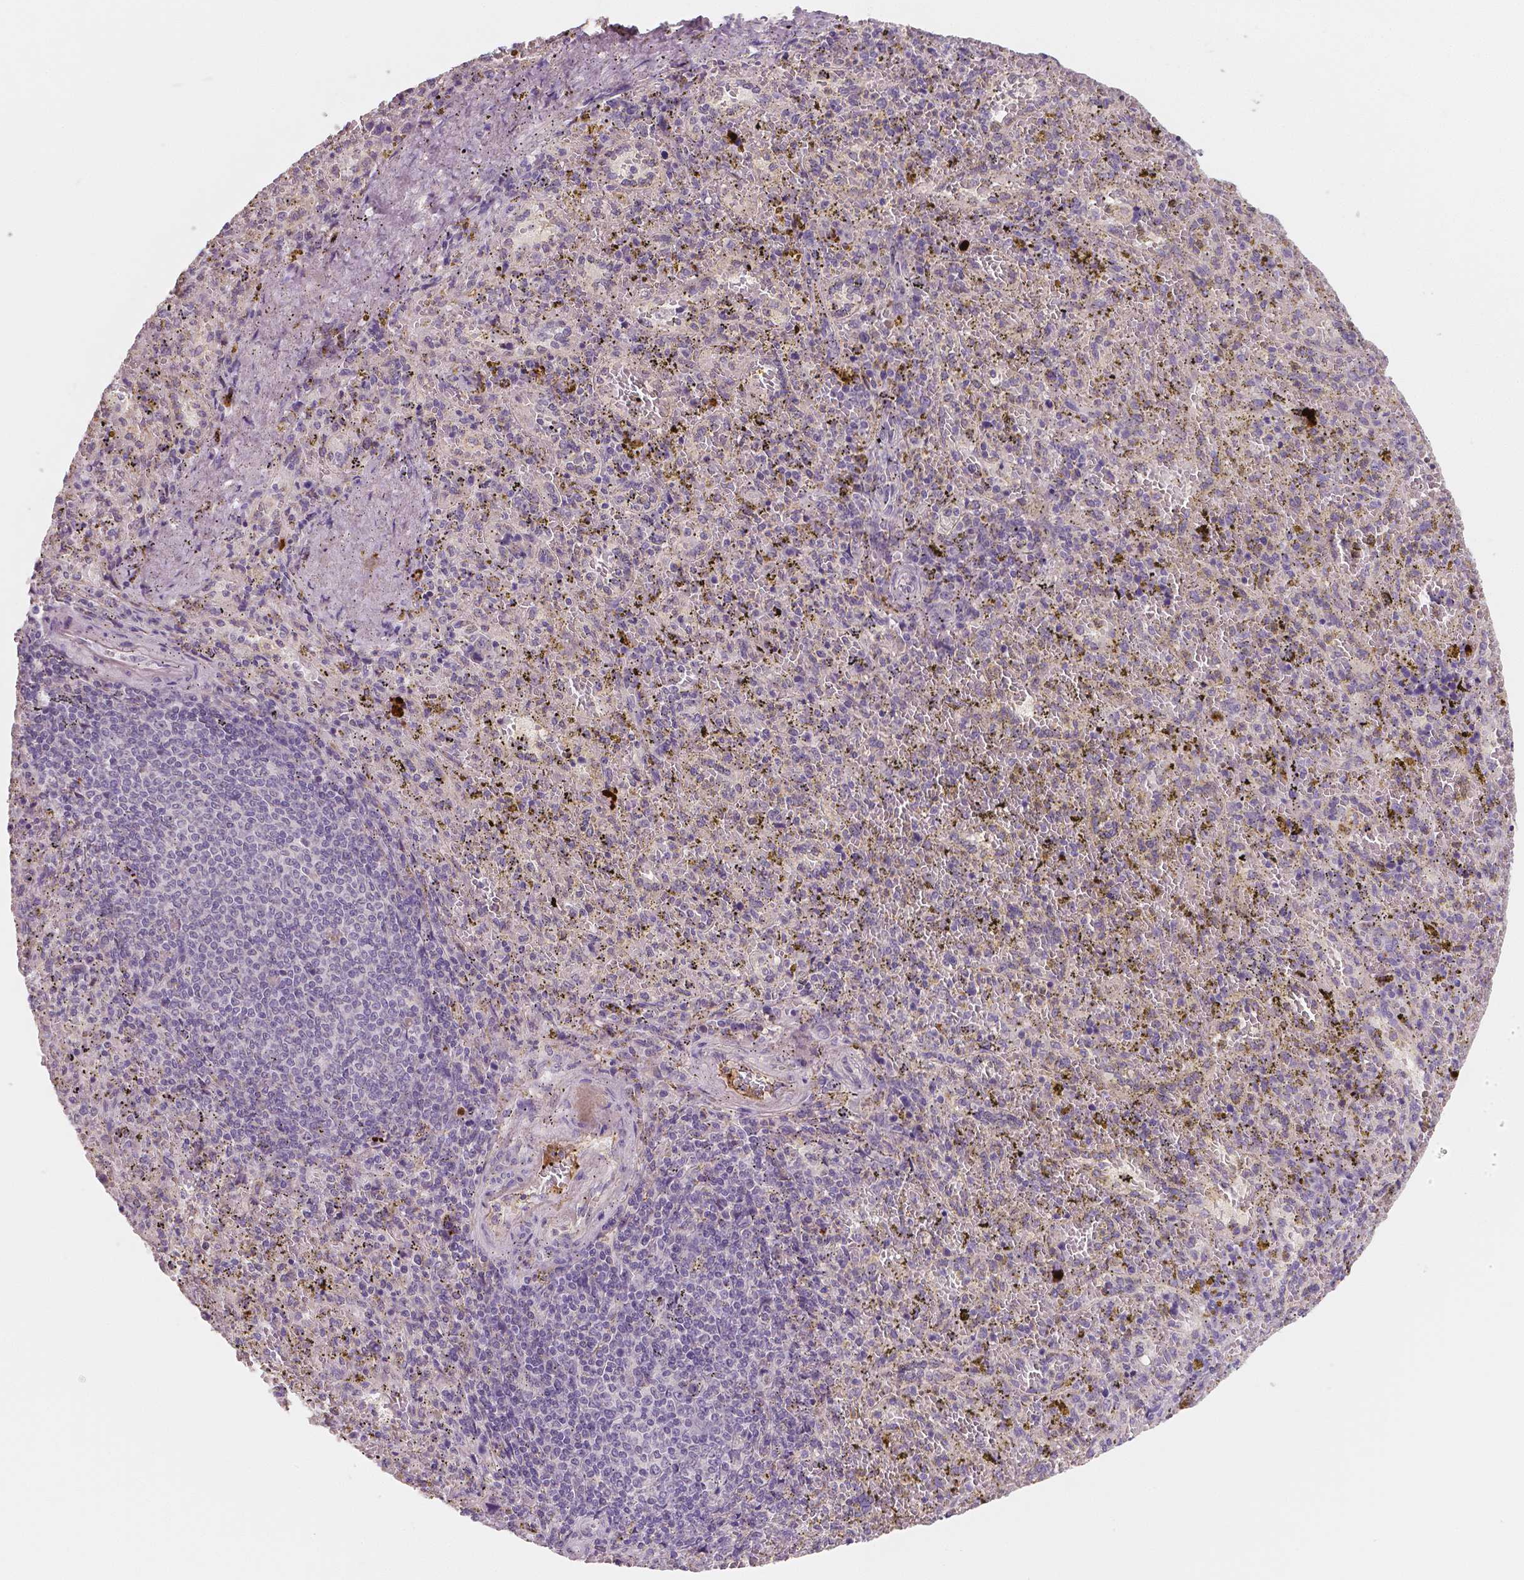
{"staining": {"intensity": "negative", "quantity": "none", "location": "none"}, "tissue": "spleen", "cell_type": "Cells in red pulp", "image_type": "normal", "snomed": [{"axis": "morphology", "description": "Normal tissue, NOS"}, {"axis": "topography", "description": "Spleen"}], "caption": "Protein analysis of benign spleen shows no significant positivity in cells in red pulp. (DAB immunohistochemistry visualized using brightfield microscopy, high magnification).", "gene": "APOA4", "patient": {"sex": "female", "age": 50}}